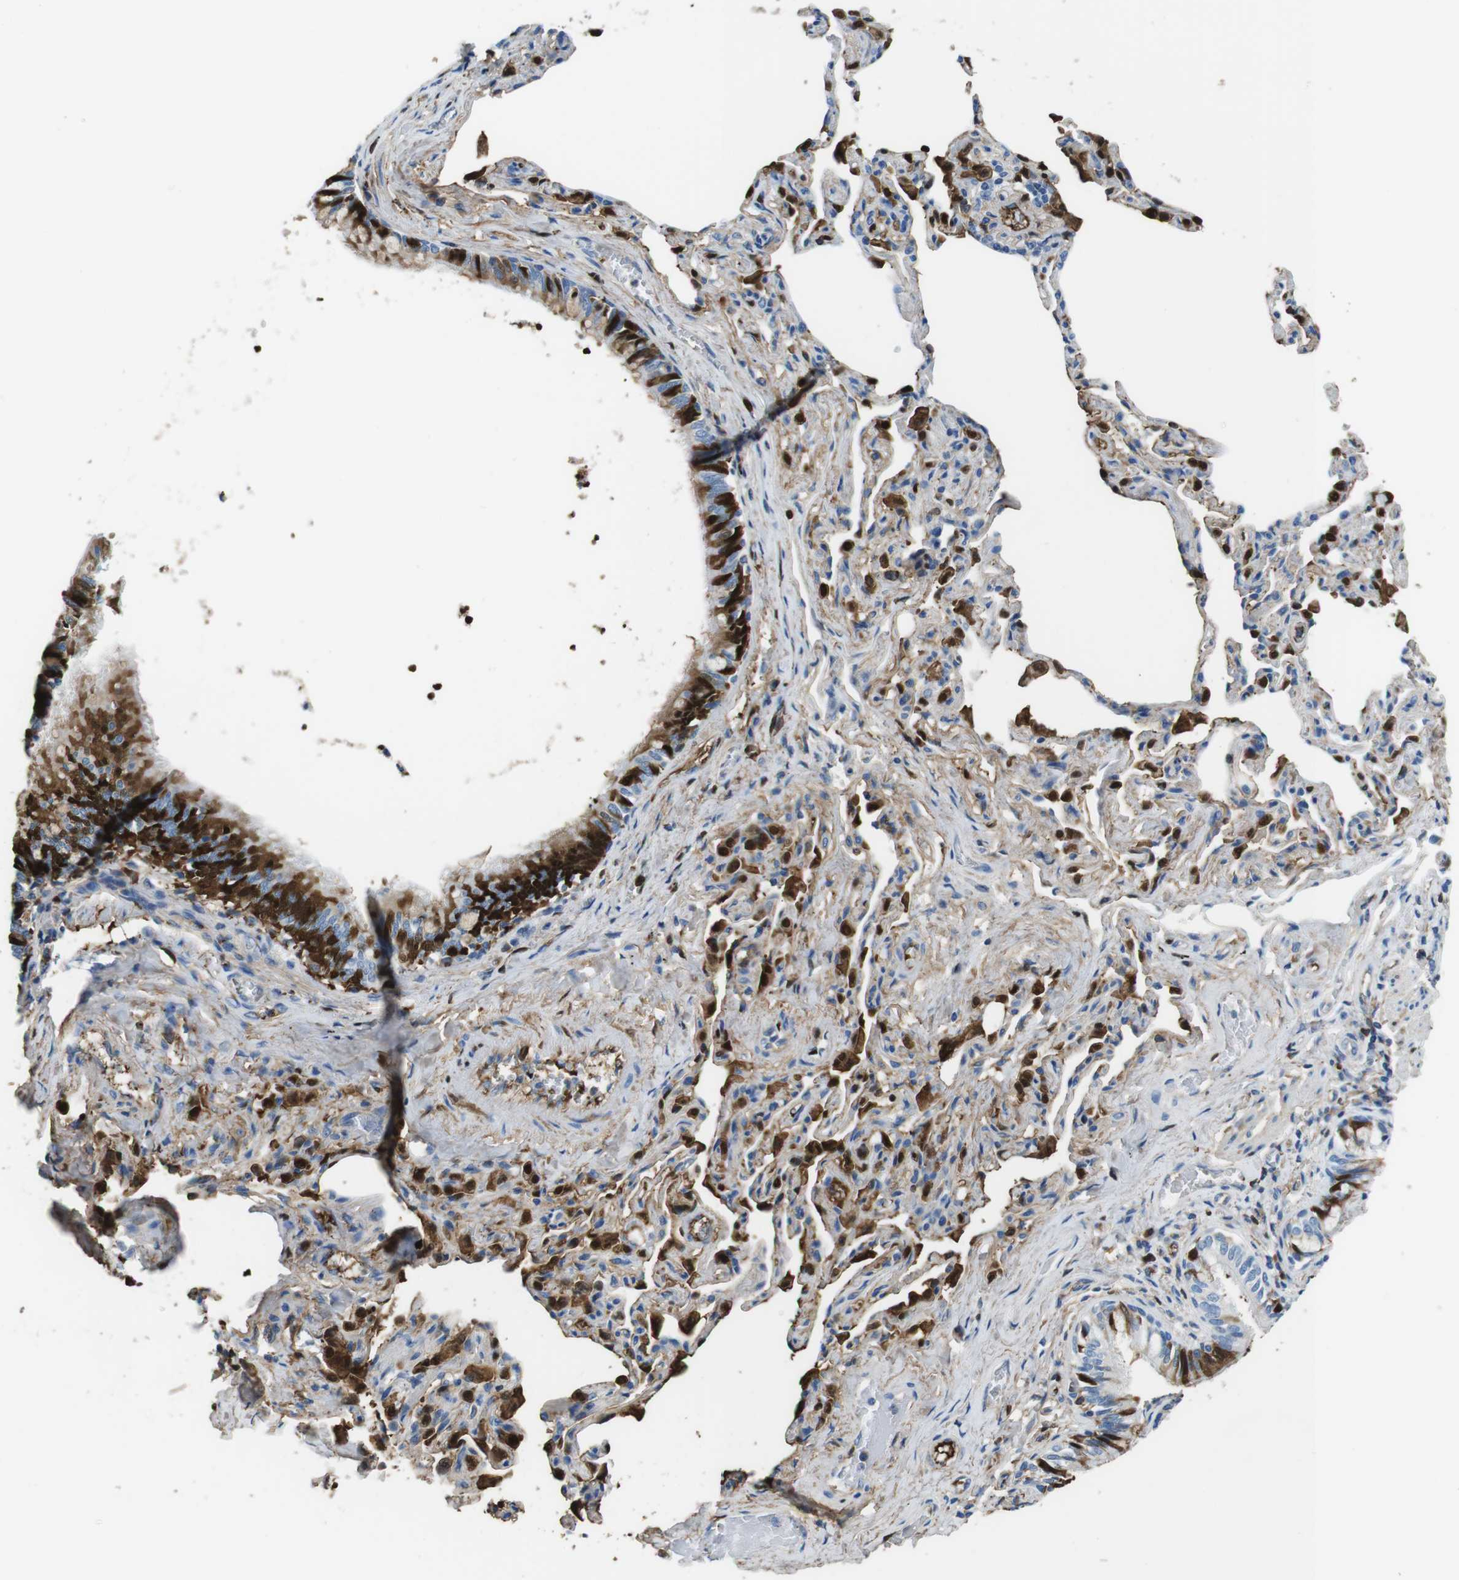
{"staining": {"intensity": "strong", "quantity": "<25%", "location": "cytoplasmic/membranous"}, "tissue": "bronchus", "cell_type": "Respiratory epithelial cells", "image_type": "normal", "snomed": [{"axis": "morphology", "description": "Normal tissue, NOS"}, {"axis": "topography", "description": "Bronchus"}, {"axis": "topography", "description": "Lung"}], "caption": "Protein analysis of benign bronchus displays strong cytoplasmic/membranous expression in about <25% of respiratory epithelial cells.", "gene": "TMPRSS15", "patient": {"sex": "male", "age": 64}}